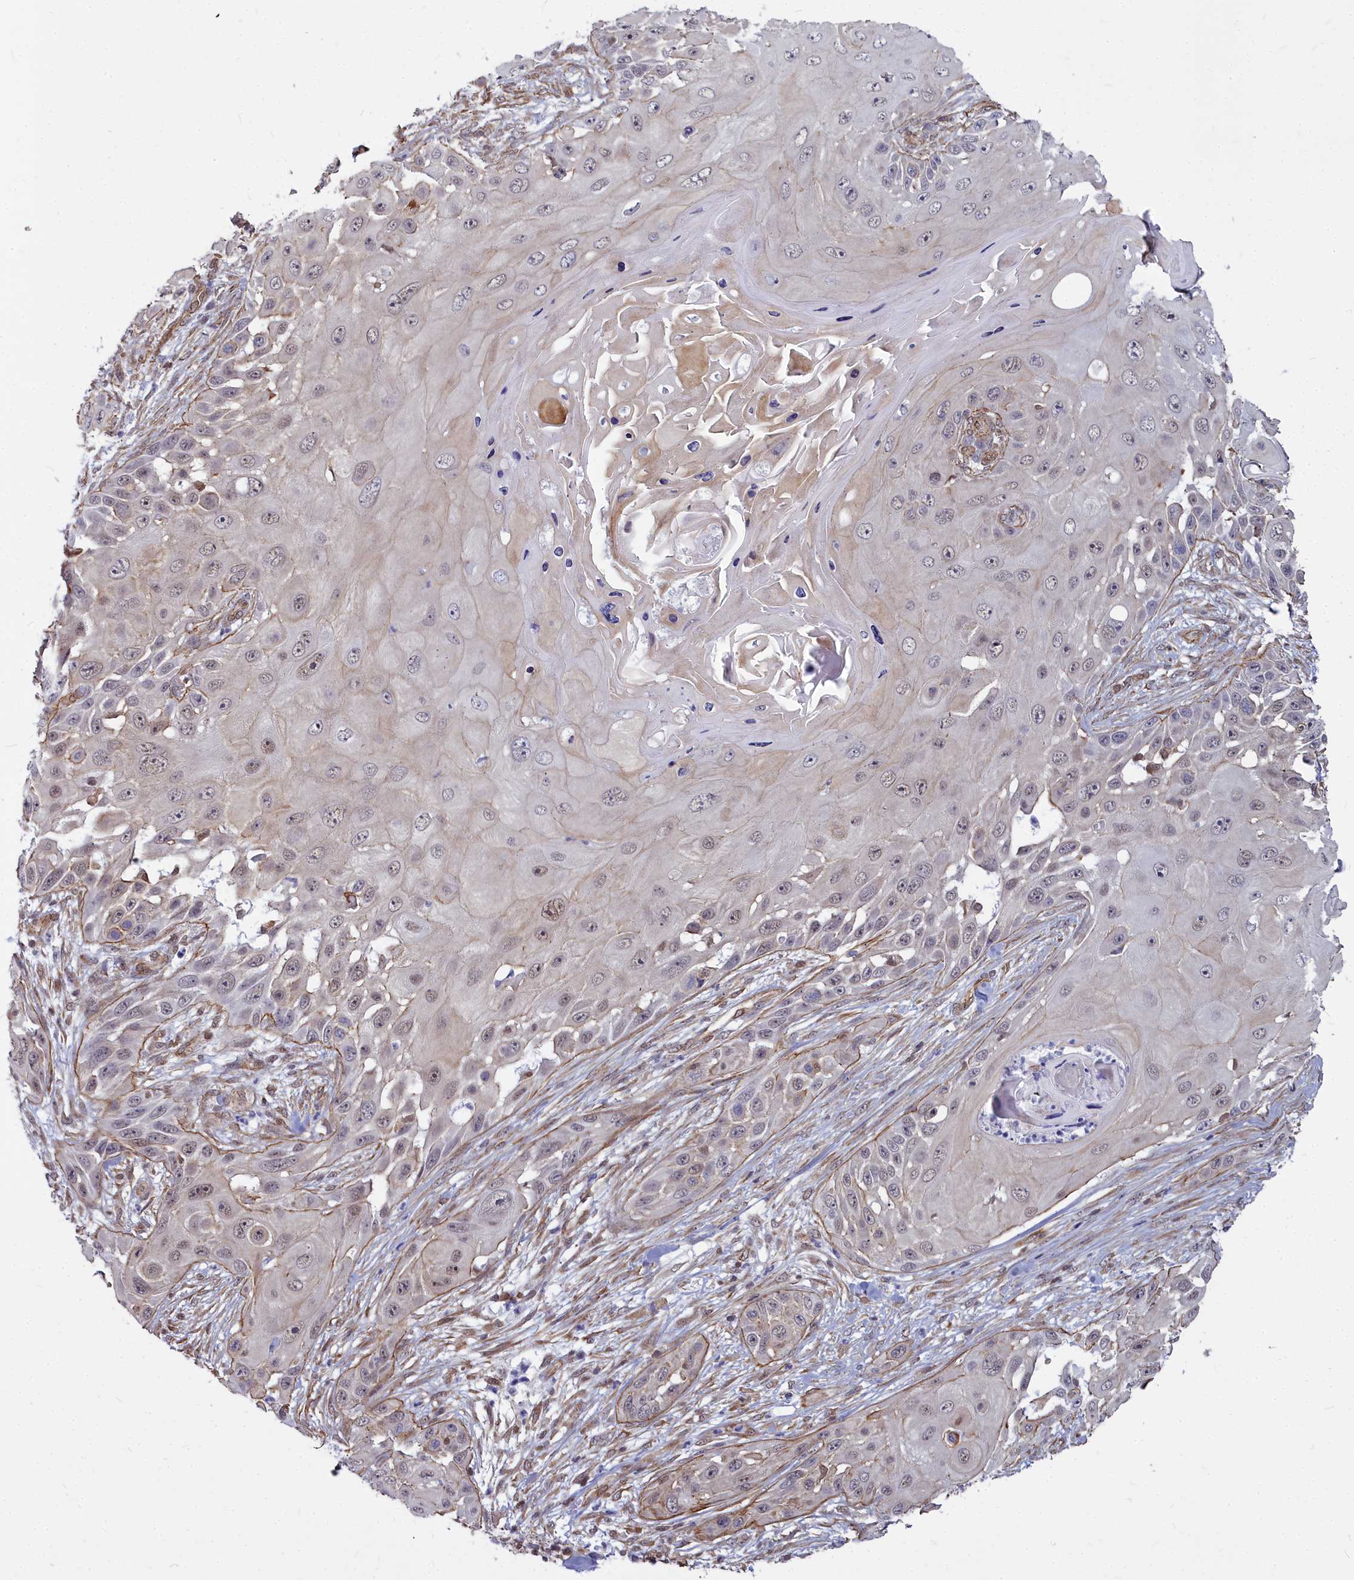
{"staining": {"intensity": "weak", "quantity": "<25%", "location": "nuclear"}, "tissue": "skin cancer", "cell_type": "Tumor cells", "image_type": "cancer", "snomed": [{"axis": "morphology", "description": "Squamous cell carcinoma, NOS"}, {"axis": "topography", "description": "Skin"}], "caption": "Photomicrograph shows no significant protein positivity in tumor cells of skin cancer (squamous cell carcinoma).", "gene": "YJU2", "patient": {"sex": "female", "age": 44}}